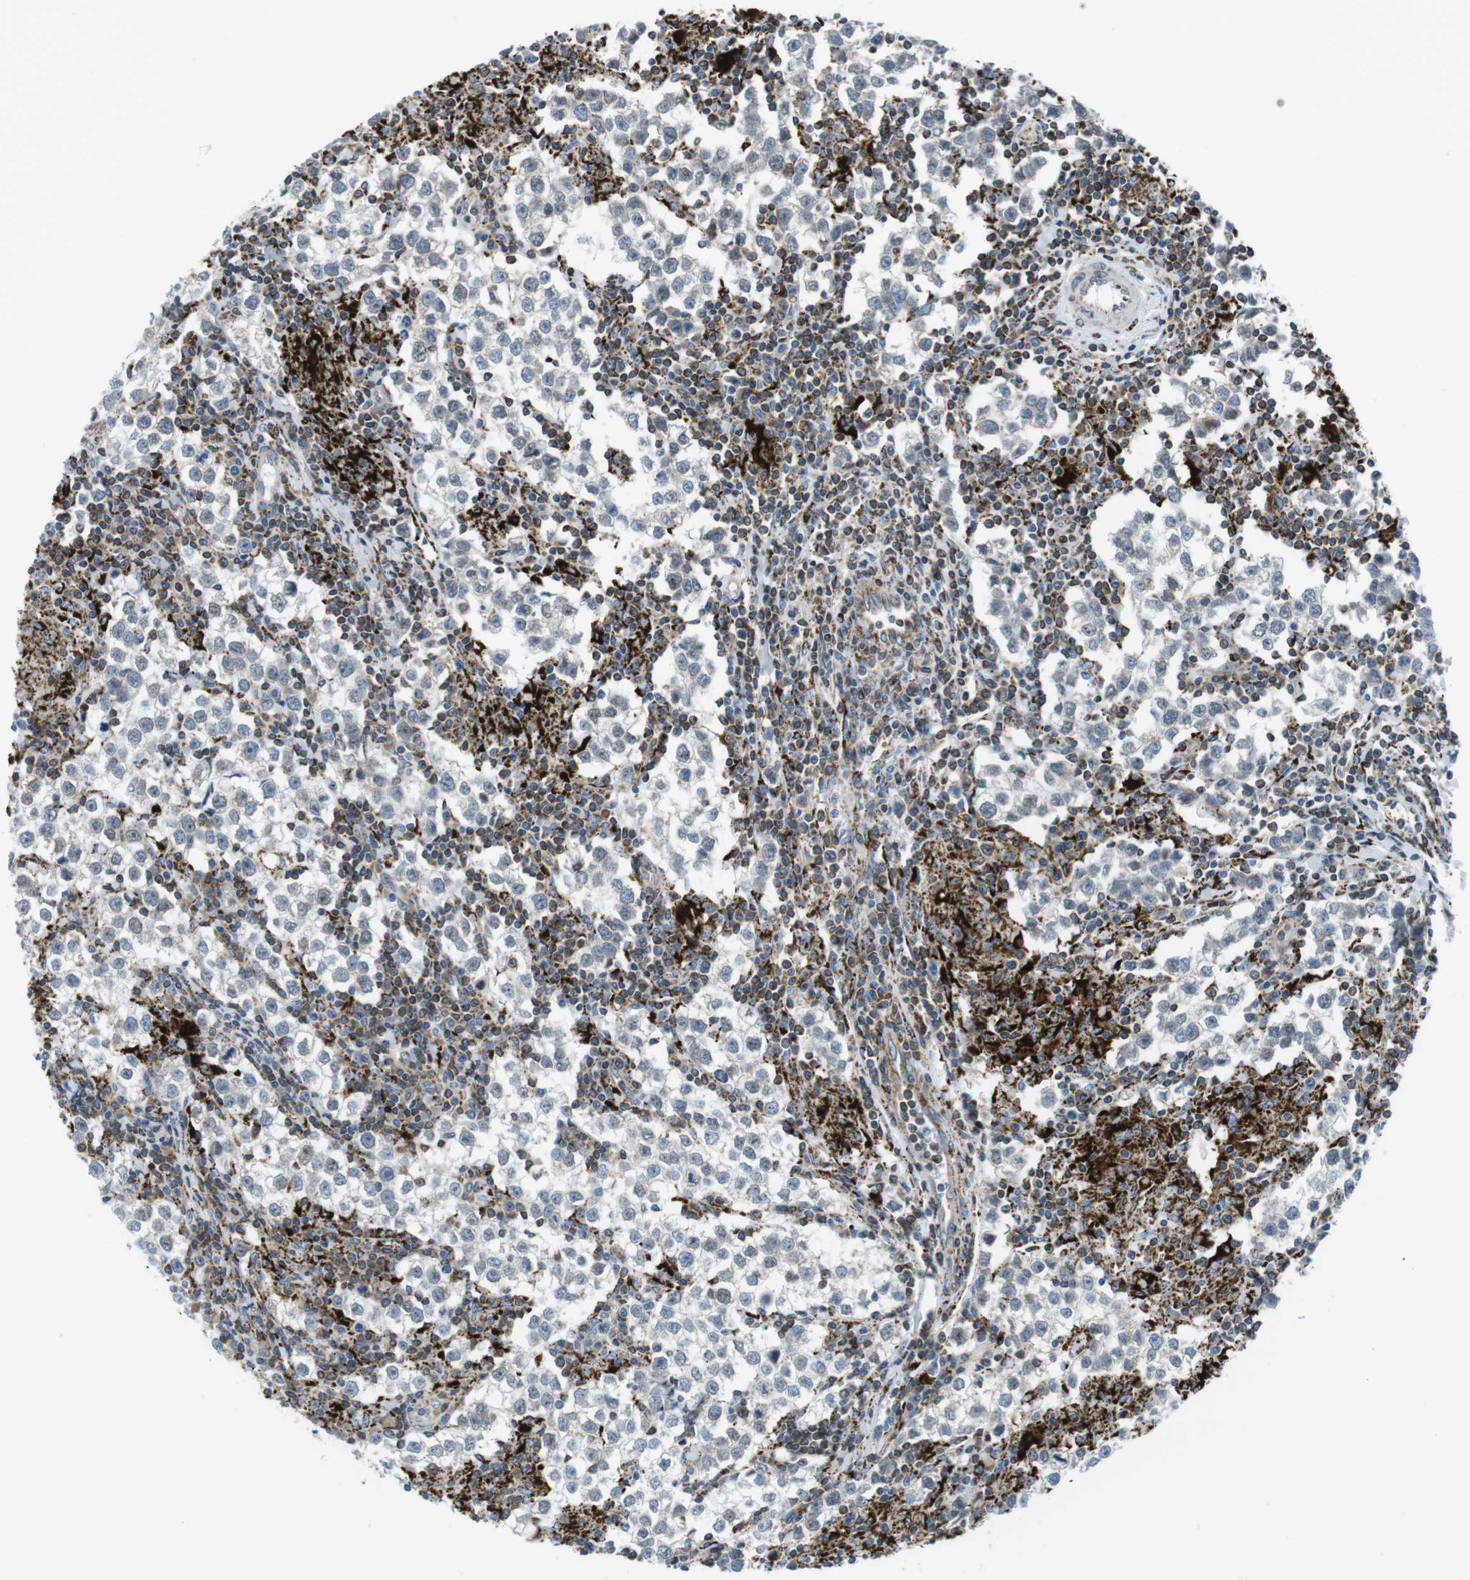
{"staining": {"intensity": "negative", "quantity": "none", "location": "none"}, "tissue": "testis cancer", "cell_type": "Tumor cells", "image_type": "cancer", "snomed": [{"axis": "morphology", "description": "Seminoma, NOS"}, {"axis": "morphology", "description": "Carcinoma, Embryonal, NOS"}, {"axis": "topography", "description": "Testis"}], "caption": "Immunohistochemistry image of neoplastic tissue: testis seminoma stained with DAB shows no significant protein staining in tumor cells.", "gene": "KCNE3", "patient": {"sex": "male", "age": 36}}